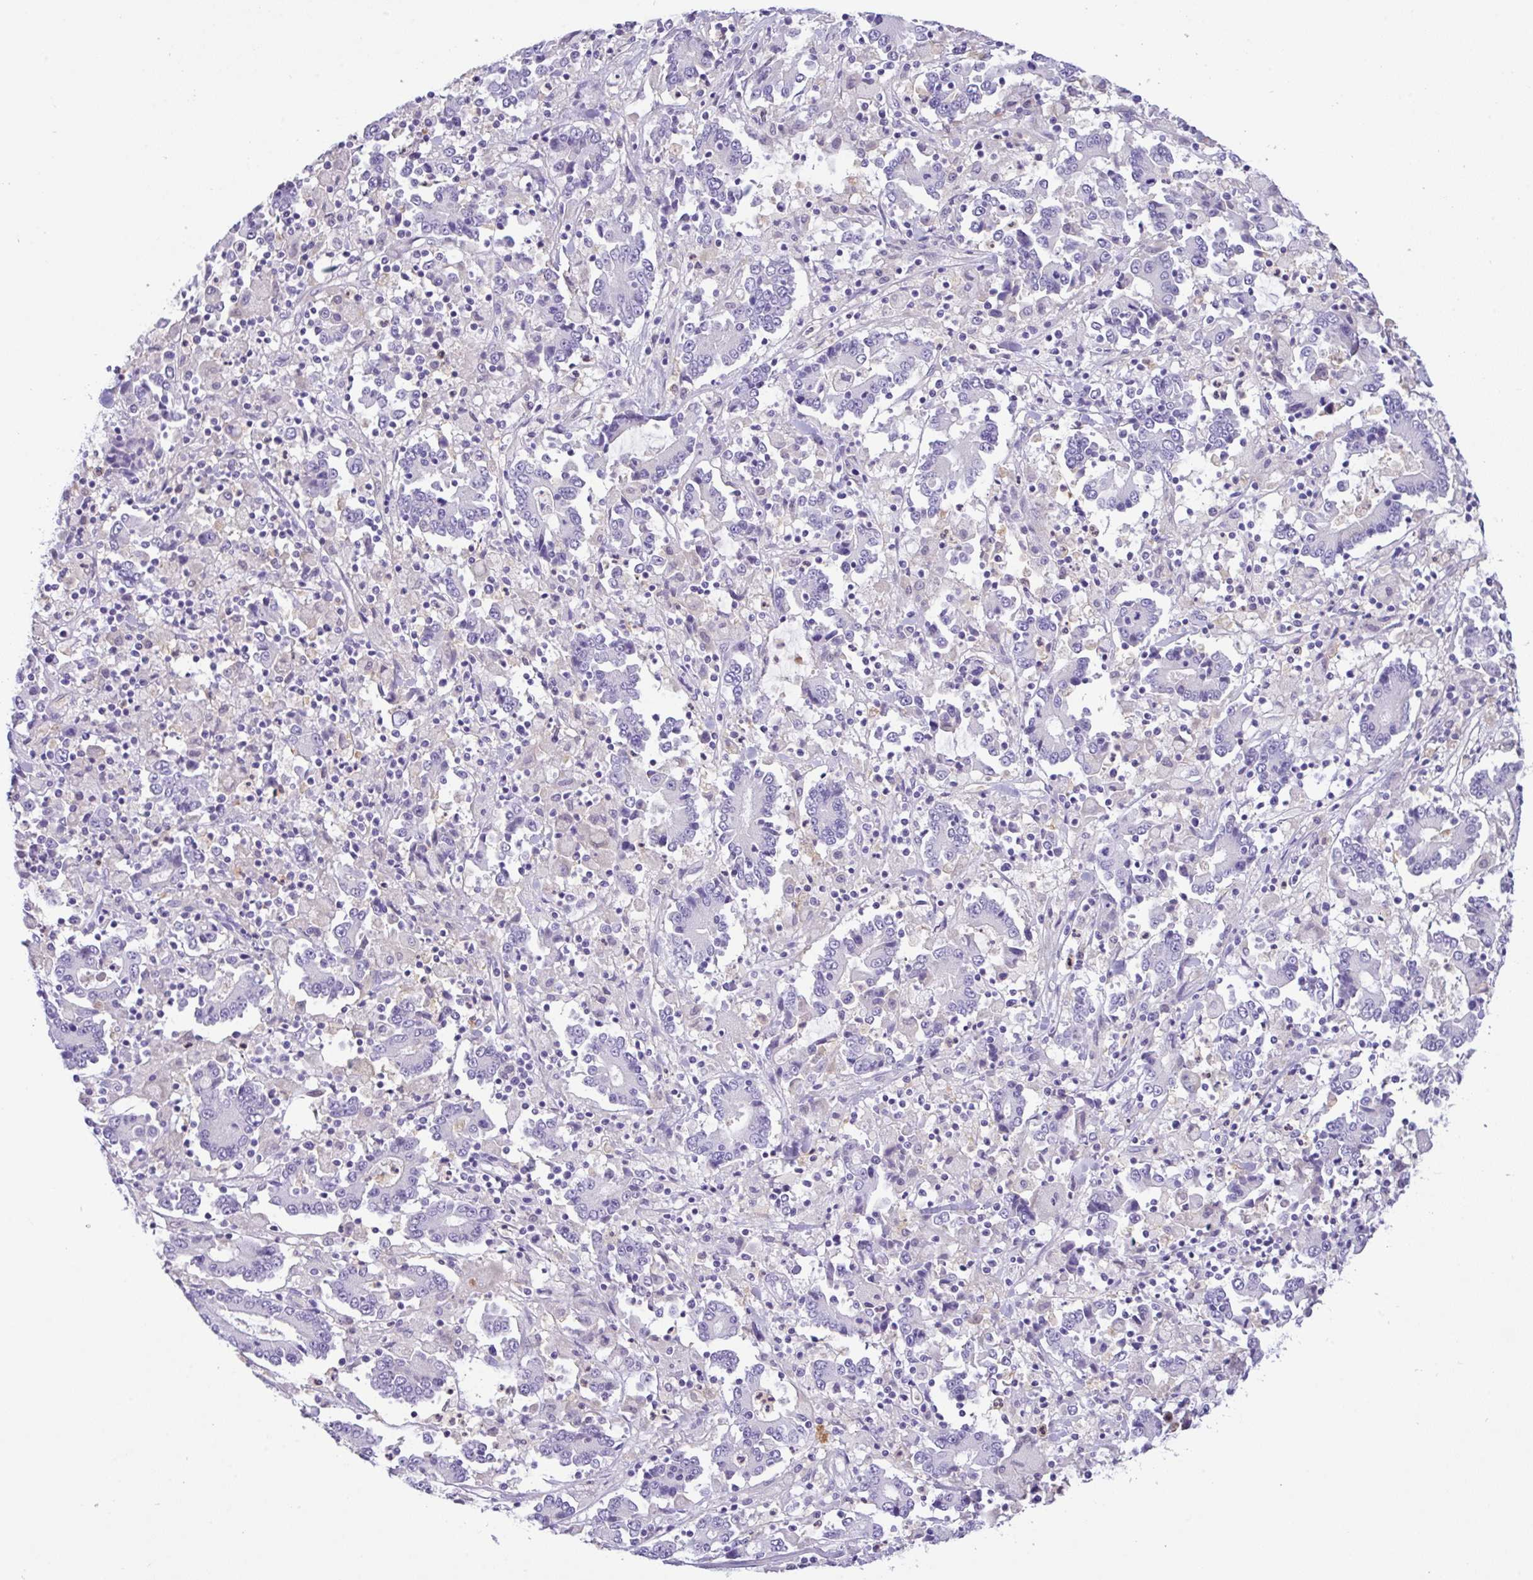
{"staining": {"intensity": "negative", "quantity": "none", "location": "none"}, "tissue": "stomach cancer", "cell_type": "Tumor cells", "image_type": "cancer", "snomed": [{"axis": "morphology", "description": "Adenocarcinoma, NOS"}, {"axis": "topography", "description": "Stomach, upper"}], "caption": "DAB (3,3'-diaminobenzidine) immunohistochemical staining of adenocarcinoma (stomach) demonstrates no significant staining in tumor cells.", "gene": "NCF1", "patient": {"sex": "male", "age": 68}}